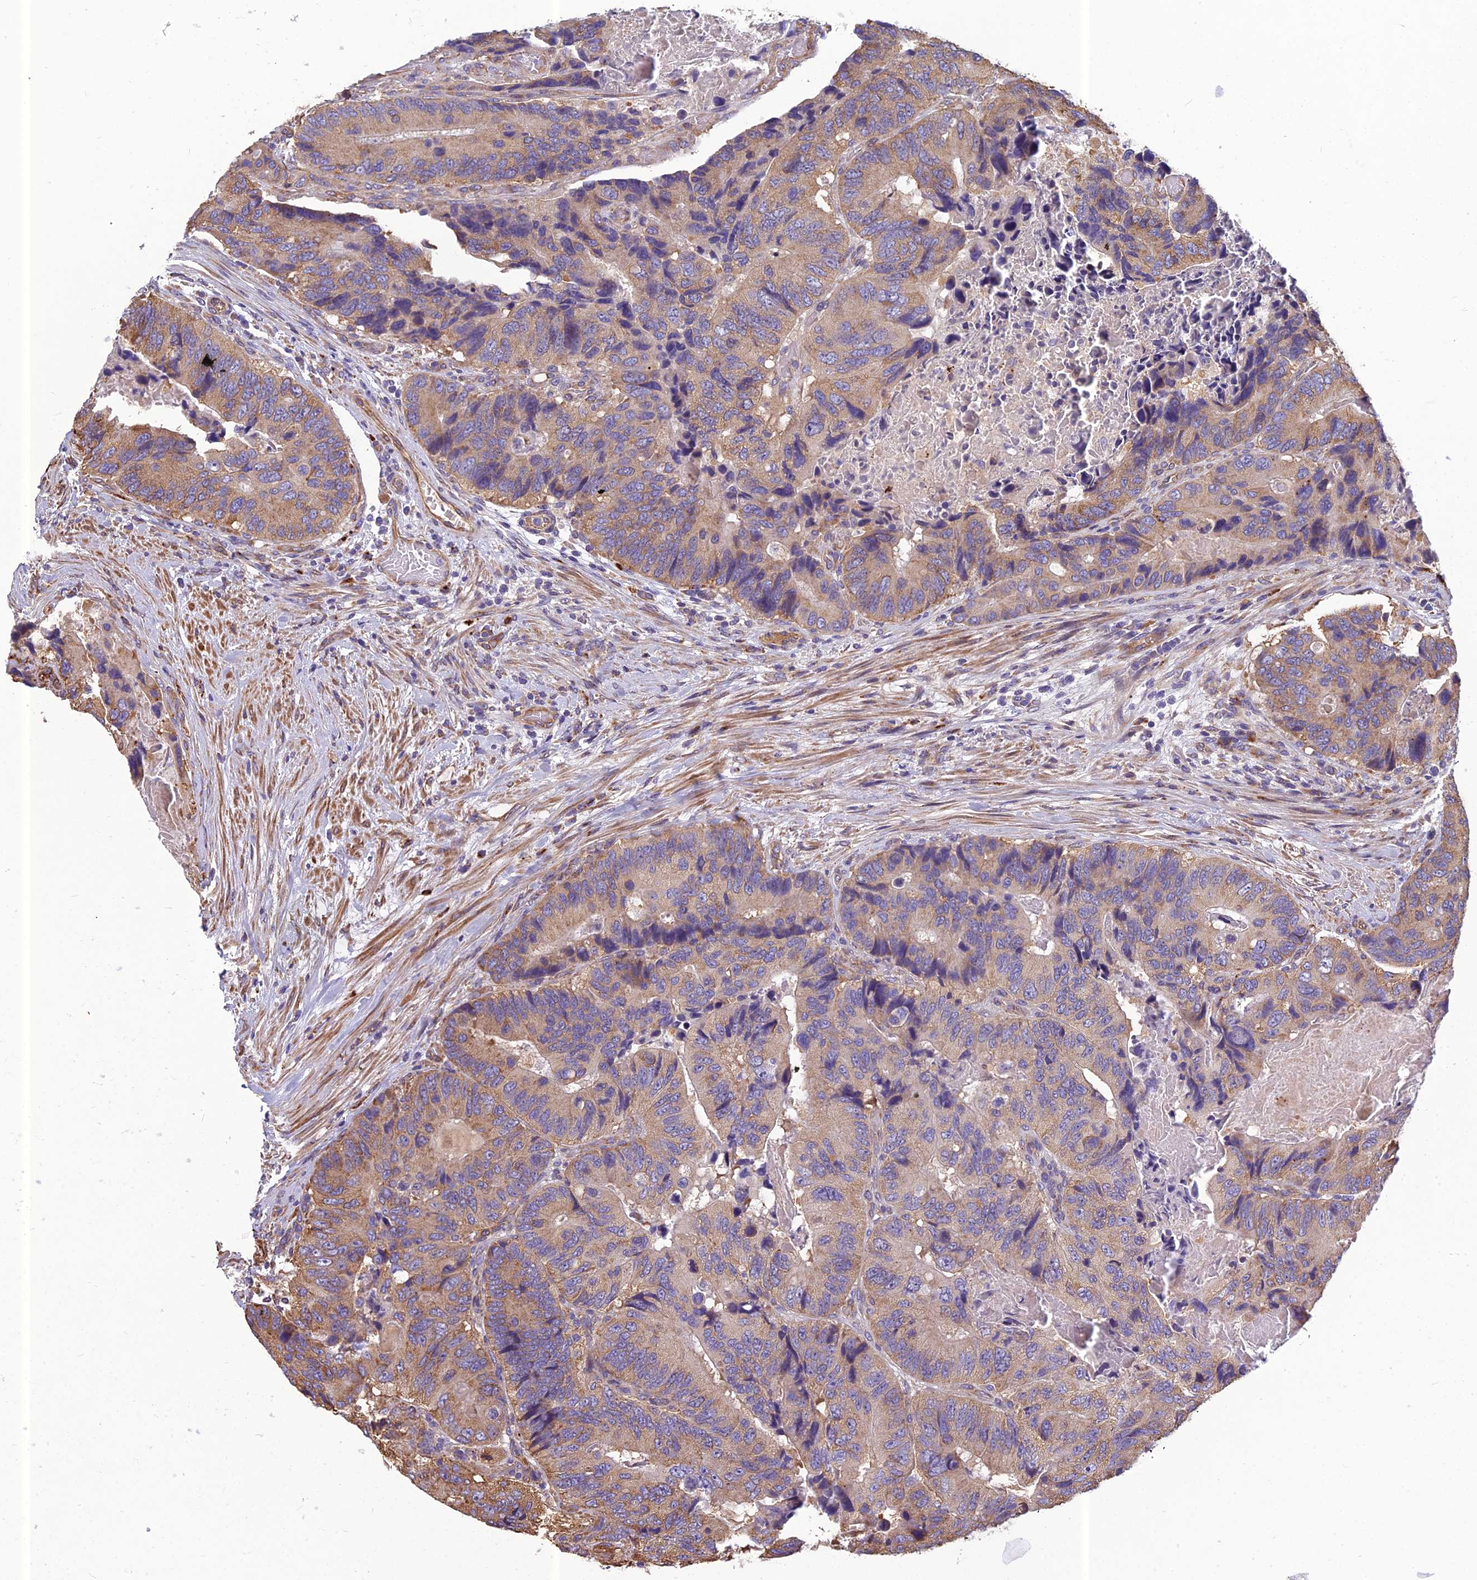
{"staining": {"intensity": "moderate", "quantity": "<25%", "location": "cytoplasmic/membranous"}, "tissue": "colorectal cancer", "cell_type": "Tumor cells", "image_type": "cancer", "snomed": [{"axis": "morphology", "description": "Adenocarcinoma, NOS"}, {"axis": "topography", "description": "Colon"}], "caption": "Immunohistochemistry (IHC) (DAB (3,3'-diaminobenzidine)) staining of colorectal adenocarcinoma demonstrates moderate cytoplasmic/membranous protein positivity in approximately <25% of tumor cells.", "gene": "SPDL1", "patient": {"sex": "male", "age": 84}}